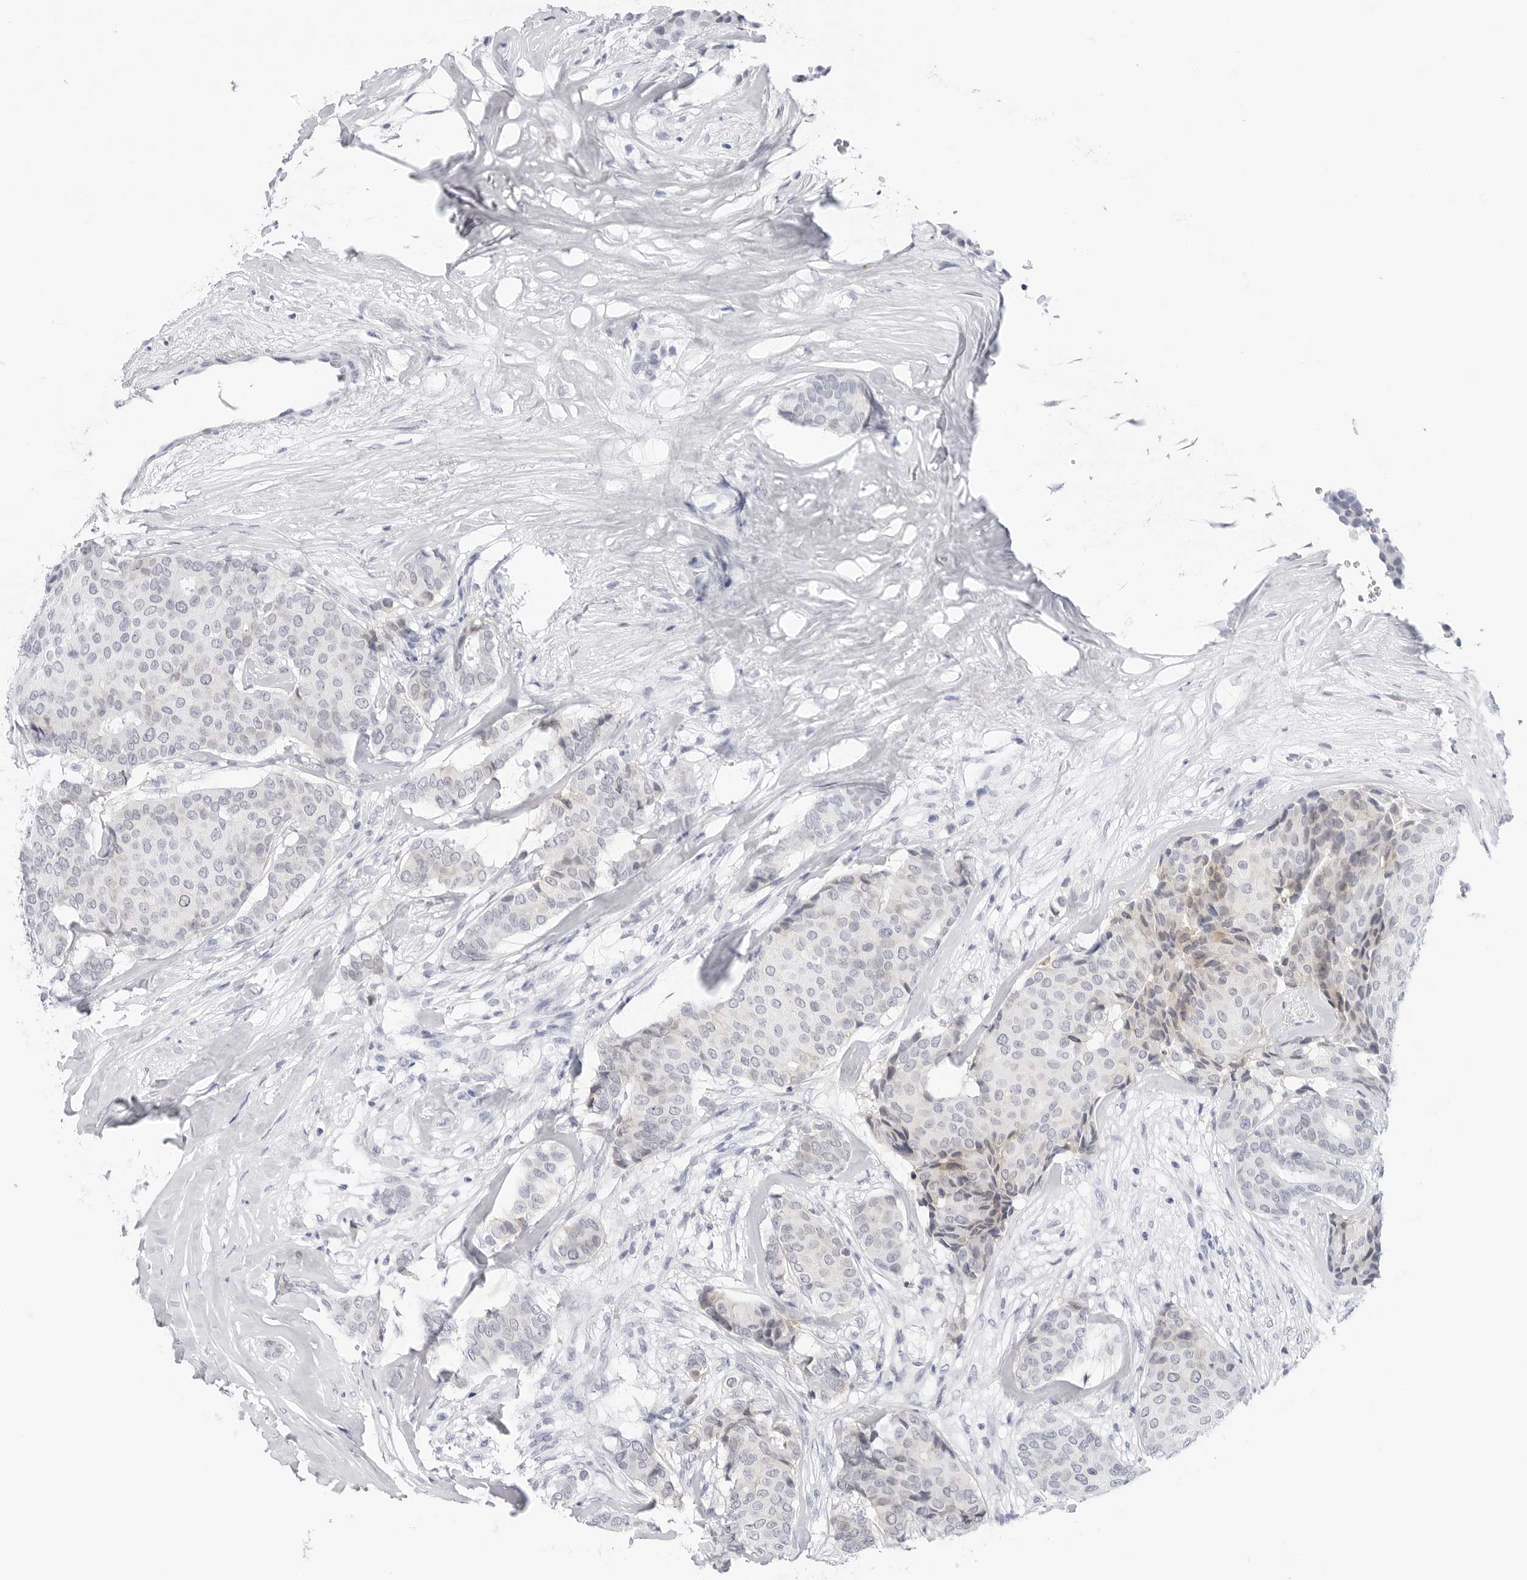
{"staining": {"intensity": "negative", "quantity": "none", "location": "none"}, "tissue": "breast cancer", "cell_type": "Tumor cells", "image_type": "cancer", "snomed": [{"axis": "morphology", "description": "Duct carcinoma"}, {"axis": "topography", "description": "Breast"}], "caption": "Infiltrating ductal carcinoma (breast) was stained to show a protein in brown. There is no significant expression in tumor cells. The staining is performed using DAB brown chromogen with nuclei counter-stained in using hematoxylin.", "gene": "SLC19A1", "patient": {"sex": "female", "age": 75}}